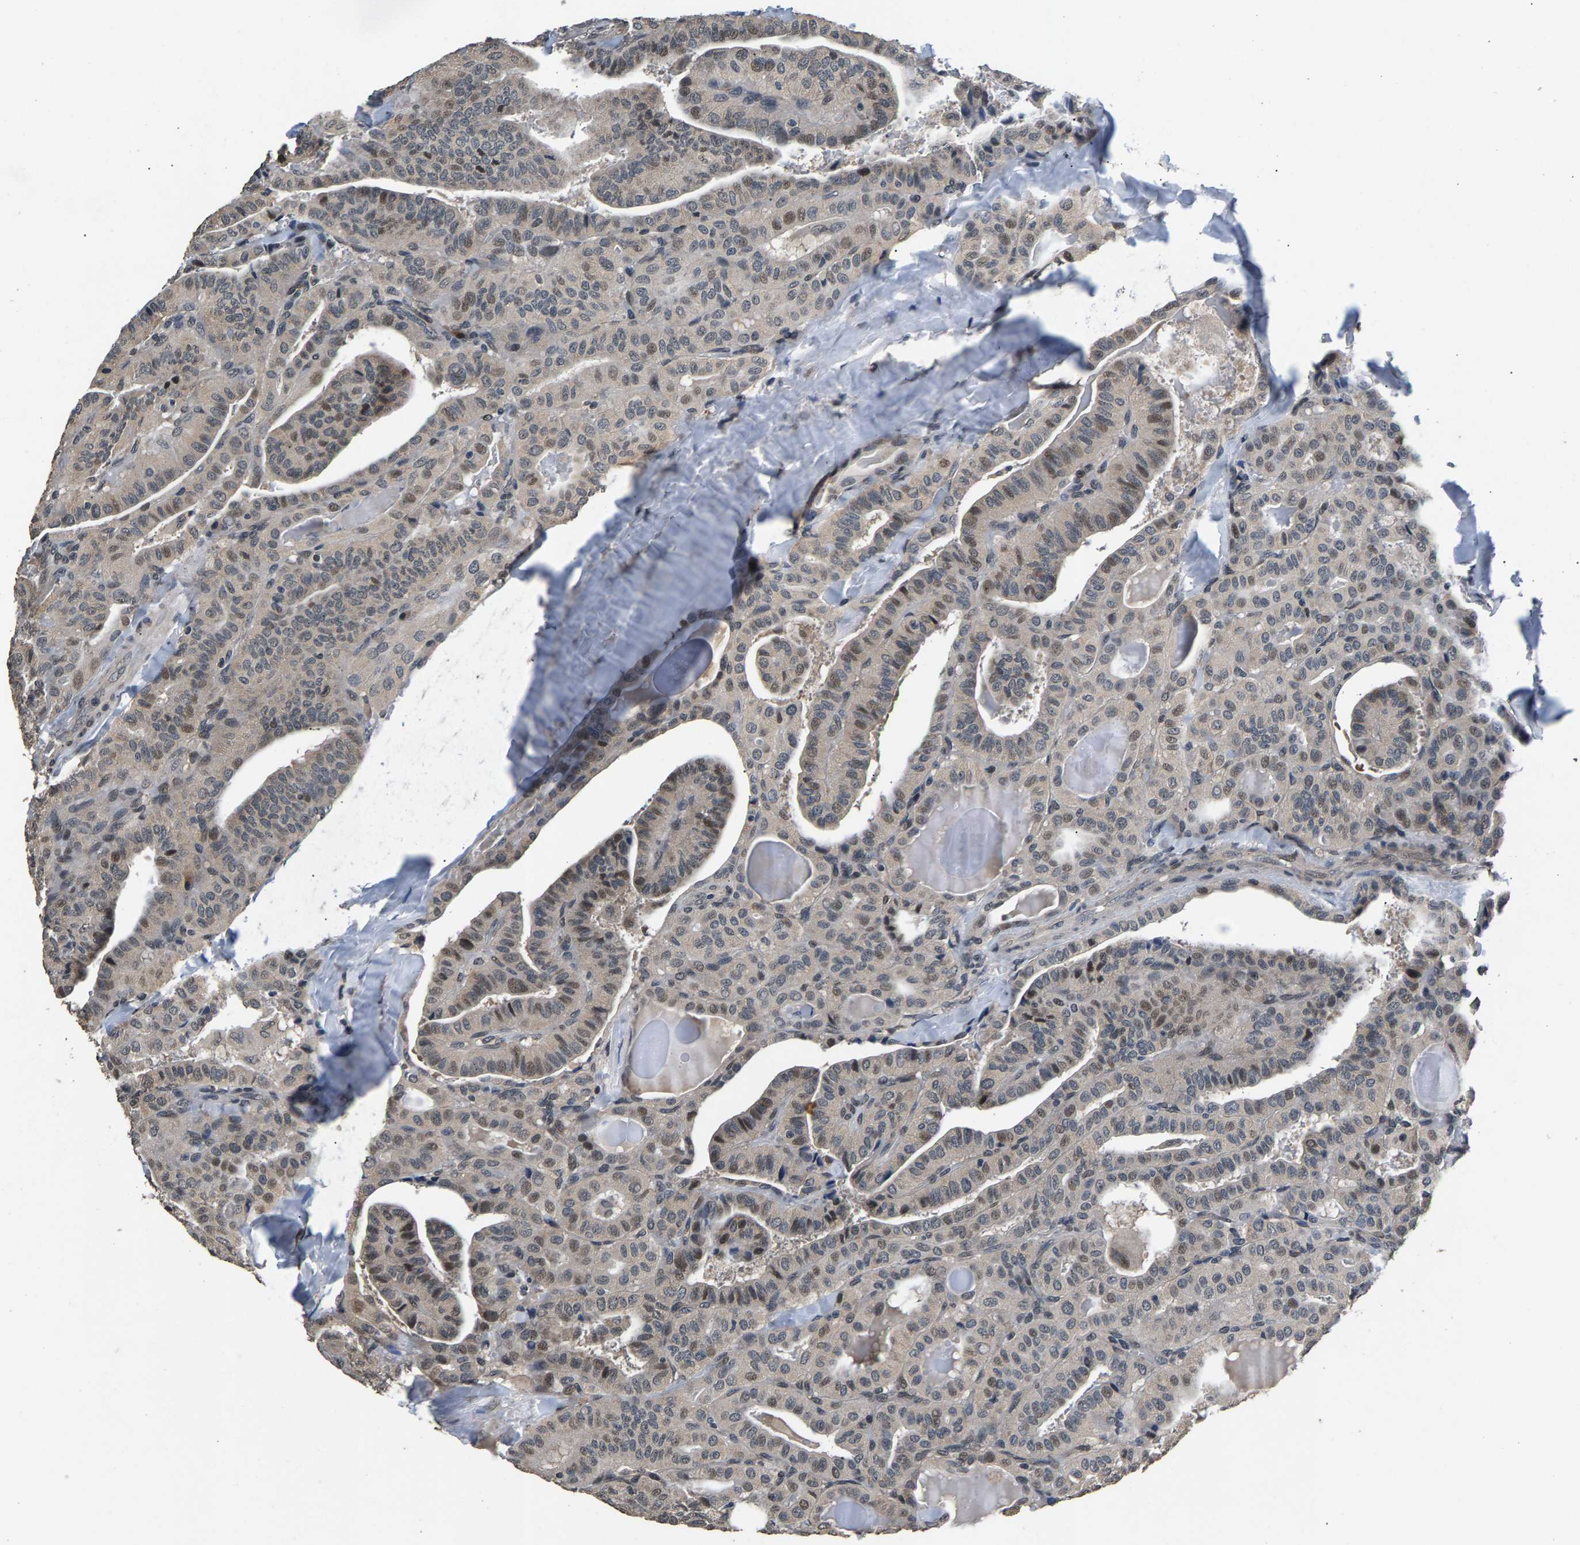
{"staining": {"intensity": "moderate", "quantity": "25%-75%", "location": "nuclear"}, "tissue": "thyroid cancer", "cell_type": "Tumor cells", "image_type": "cancer", "snomed": [{"axis": "morphology", "description": "Papillary adenocarcinoma, NOS"}, {"axis": "topography", "description": "Thyroid gland"}], "caption": "Immunohistochemistry micrograph of papillary adenocarcinoma (thyroid) stained for a protein (brown), which shows medium levels of moderate nuclear positivity in approximately 25%-75% of tumor cells.", "gene": "RBM33", "patient": {"sex": "male", "age": 77}}